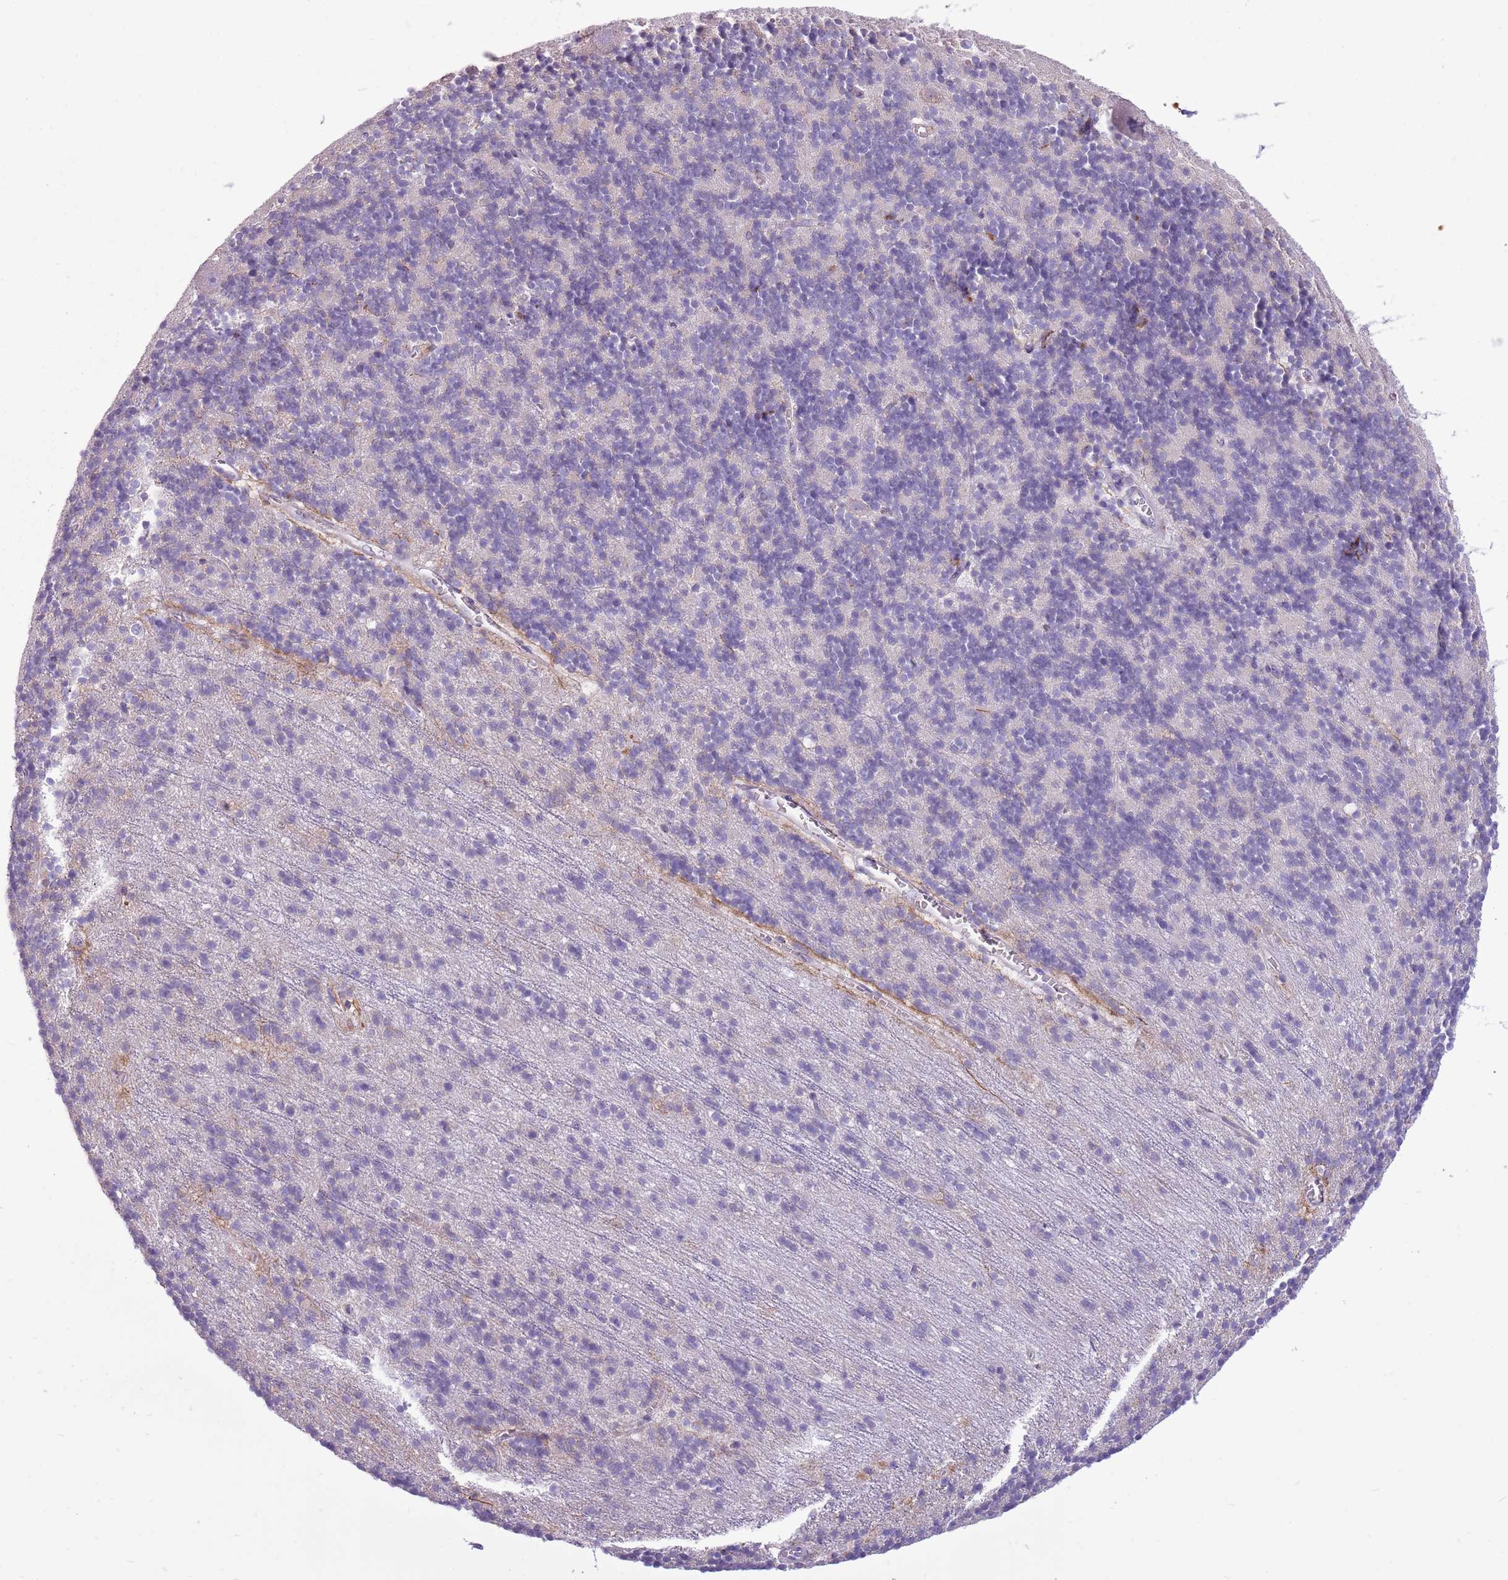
{"staining": {"intensity": "negative", "quantity": "none", "location": "none"}, "tissue": "cerebellum", "cell_type": "Cells in granular layer", "image_type": "normal", "snomed": [{"axis": "morphology", "description": "Normal tissue, NOS"}, {"axis": "topography", "description": "Cerebellum"}], "caption": "This is an immunohistochemistry (IHC) micrograph of benign human cerebellum. There is no positivity in cells in granular layer.", "gene": "KCTD19", "patient": {"sex": "male", "age": 54}}